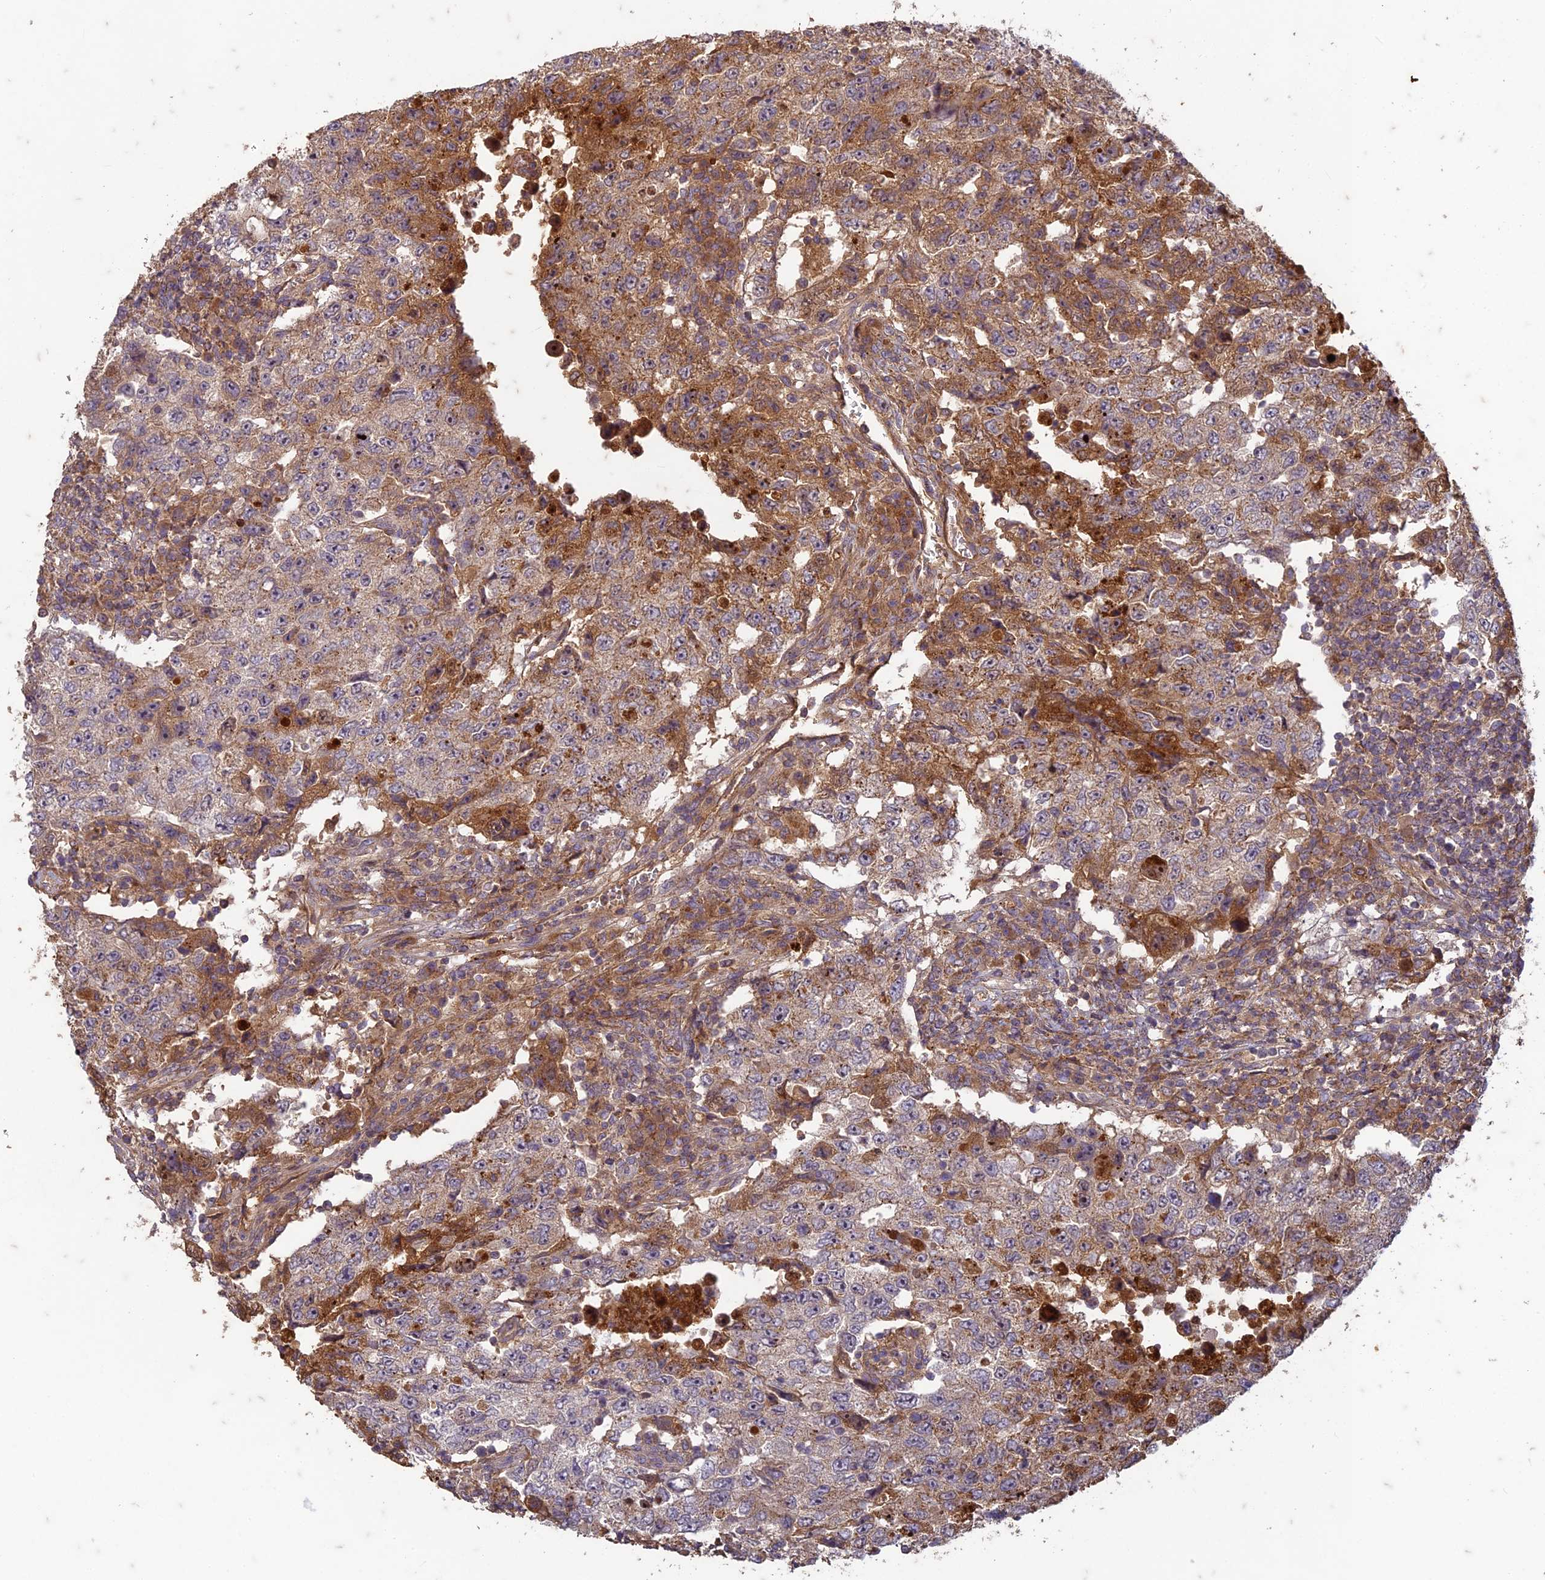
{"staining": {"intensity": "moderate", "quantity": ">75%", "location": "cytoplasmic/membranous"}, "tissue": "testis cancer", "cell_type": "Tumor cells", "image_type": "cancer", "snomed": [{"axis": "morphology", "description": "Carcinoma, Embryonal, NOS"}, {"axis": "topography", "description": "Testis"}], "caption": "Immunohistochemical staining of testis cancer (embryonal carcinoma) reveals medium levels of moderate cytoplasmic/membranous staining in about >75% of tumor cells.", "gene": "TCF25", "patient": {"sex": "male", "age": 26}}